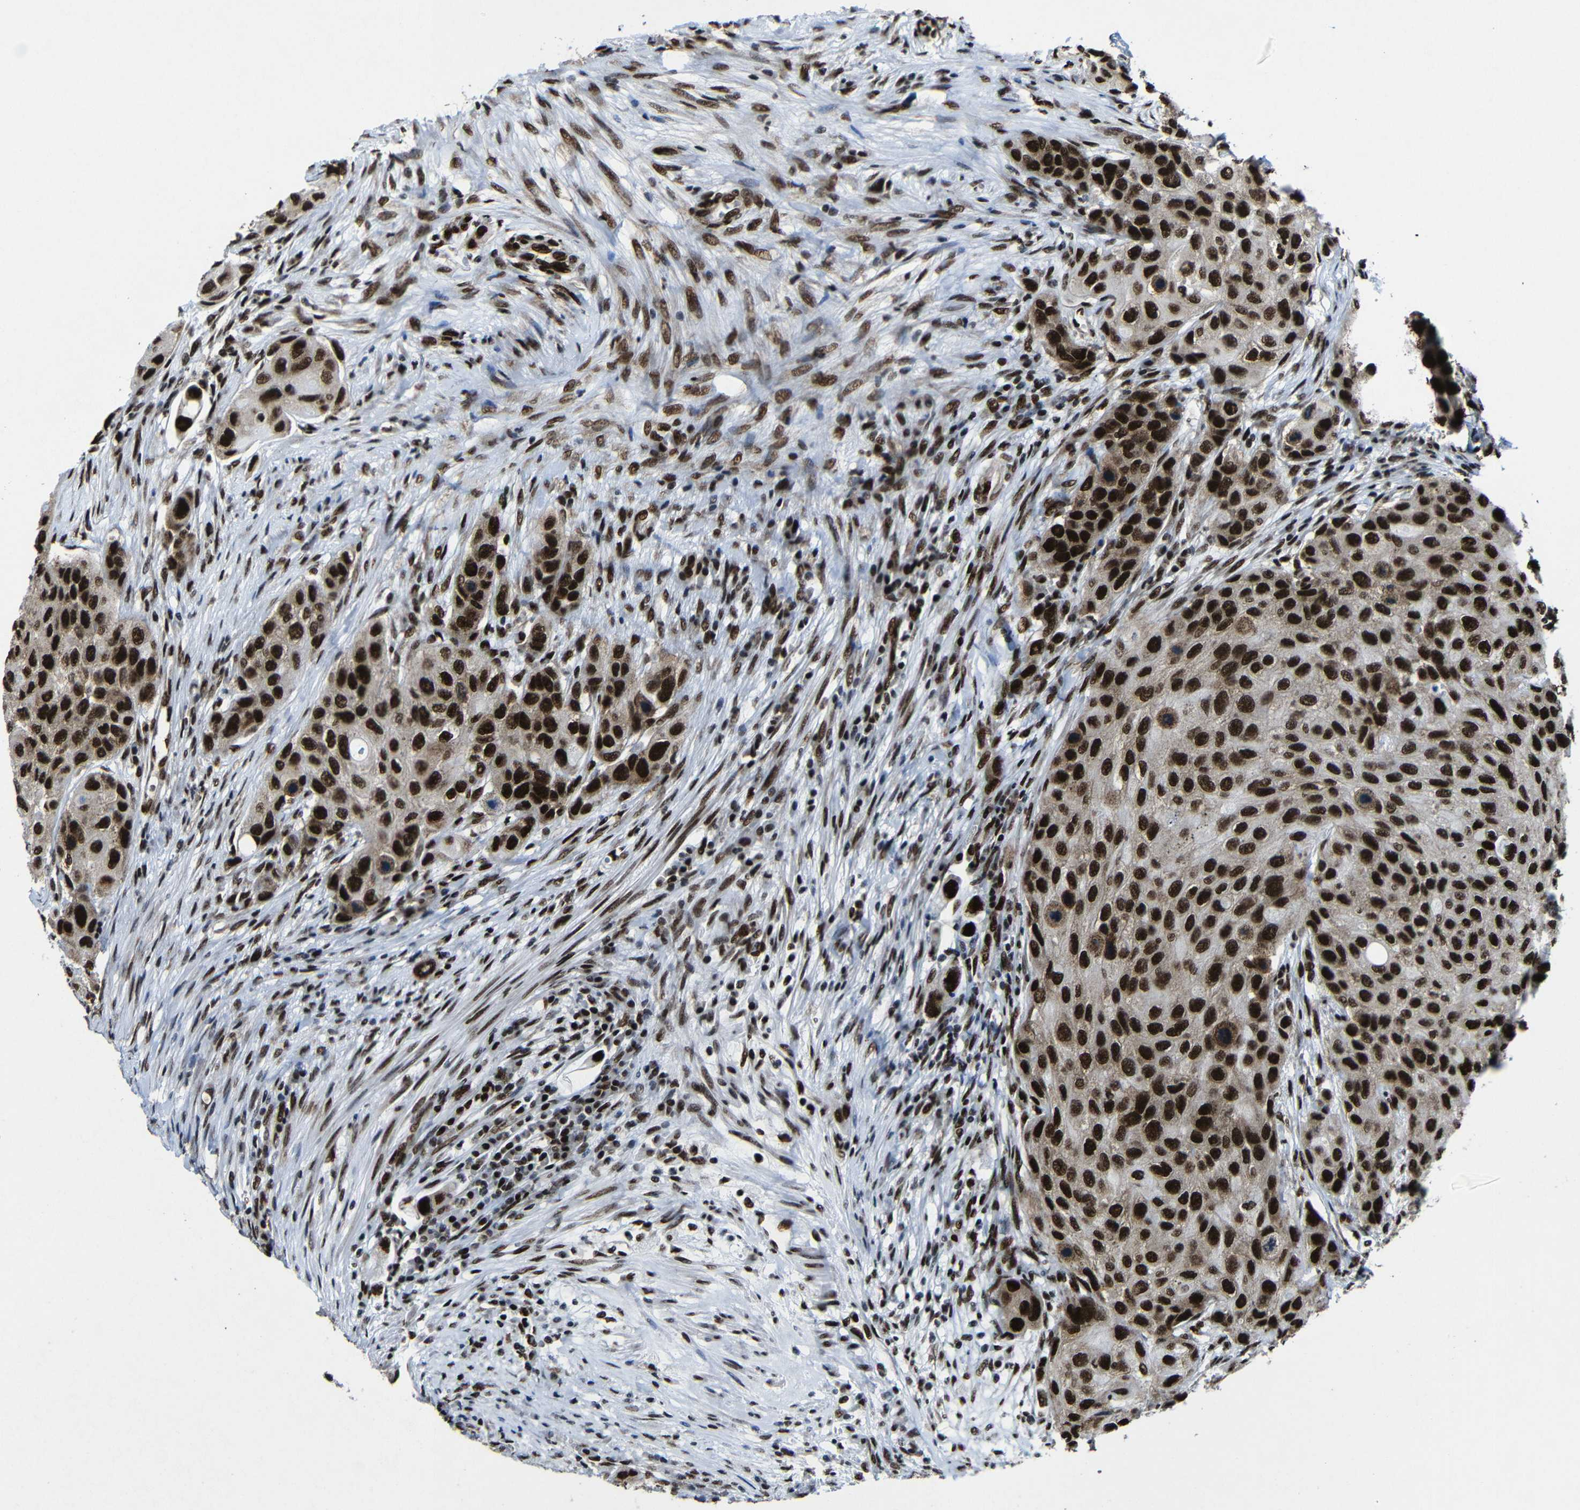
{"staining": {"intensity": "strong", "quantity": ">75%", "location": "cytoplasmic/membranous,nuclear"}, "tissue": "urothelial cancer", "cell_type": "Tumor cells", "image_type": "cancer", "snomed": [{"axis": "morphology", "description": "Urothelial carcinoma, High grade"}, {"axis": "topography", "description": "Urinary bladder"}], "caption": "High-grade urothelial carcinoma stained for a protein reveals strong cytoplasmic/membranous and nuclear positivity in tumor cells. The protein of interest is shown in brown color, while the nuclei are stained blue.", "gene": "PTBP1", "patient": {"sex": "female", "age": 56}}